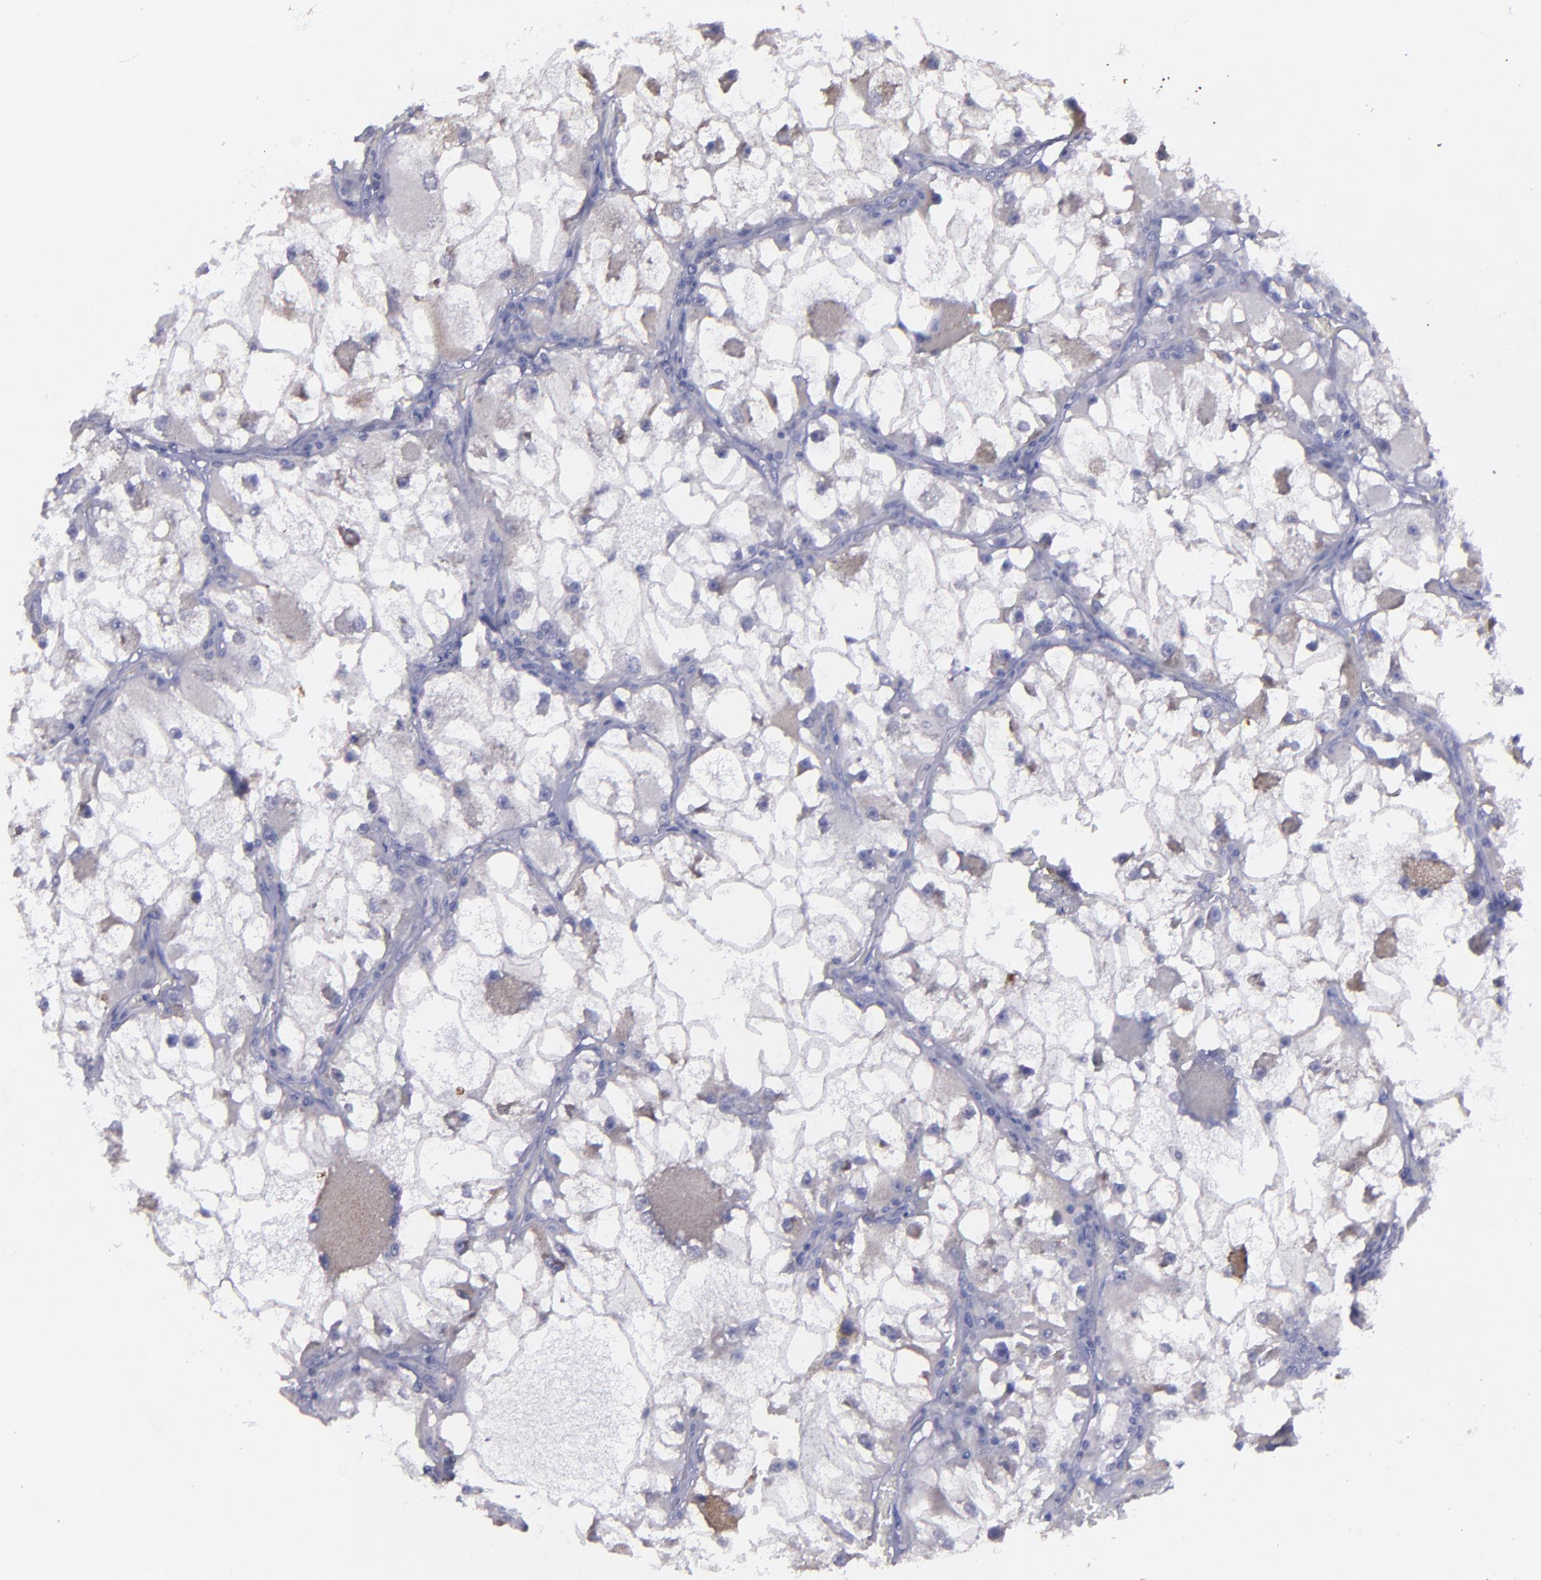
{"staining": {"intensity": "weak", "quantity": "25%-75%", "location": "cytoplasmic/membranous"}, "tissue": "renal cancer", "cell_type": "Tumor cells", "image_type": "cancer", "snomed": [{"axis": "morphology", "description": "Adenocarcinoma, NOS"}, {"axis": "topography", "description": "Kidney"}], "caption": "A photomicrograph of human renal cancer (adenocarcinoma) stained for a protein exhibits weak cytoplasmic/membranous brown staining in tumor cells.", "gene": "MASP1", "patient": {"sex": "female", "age": 73}}